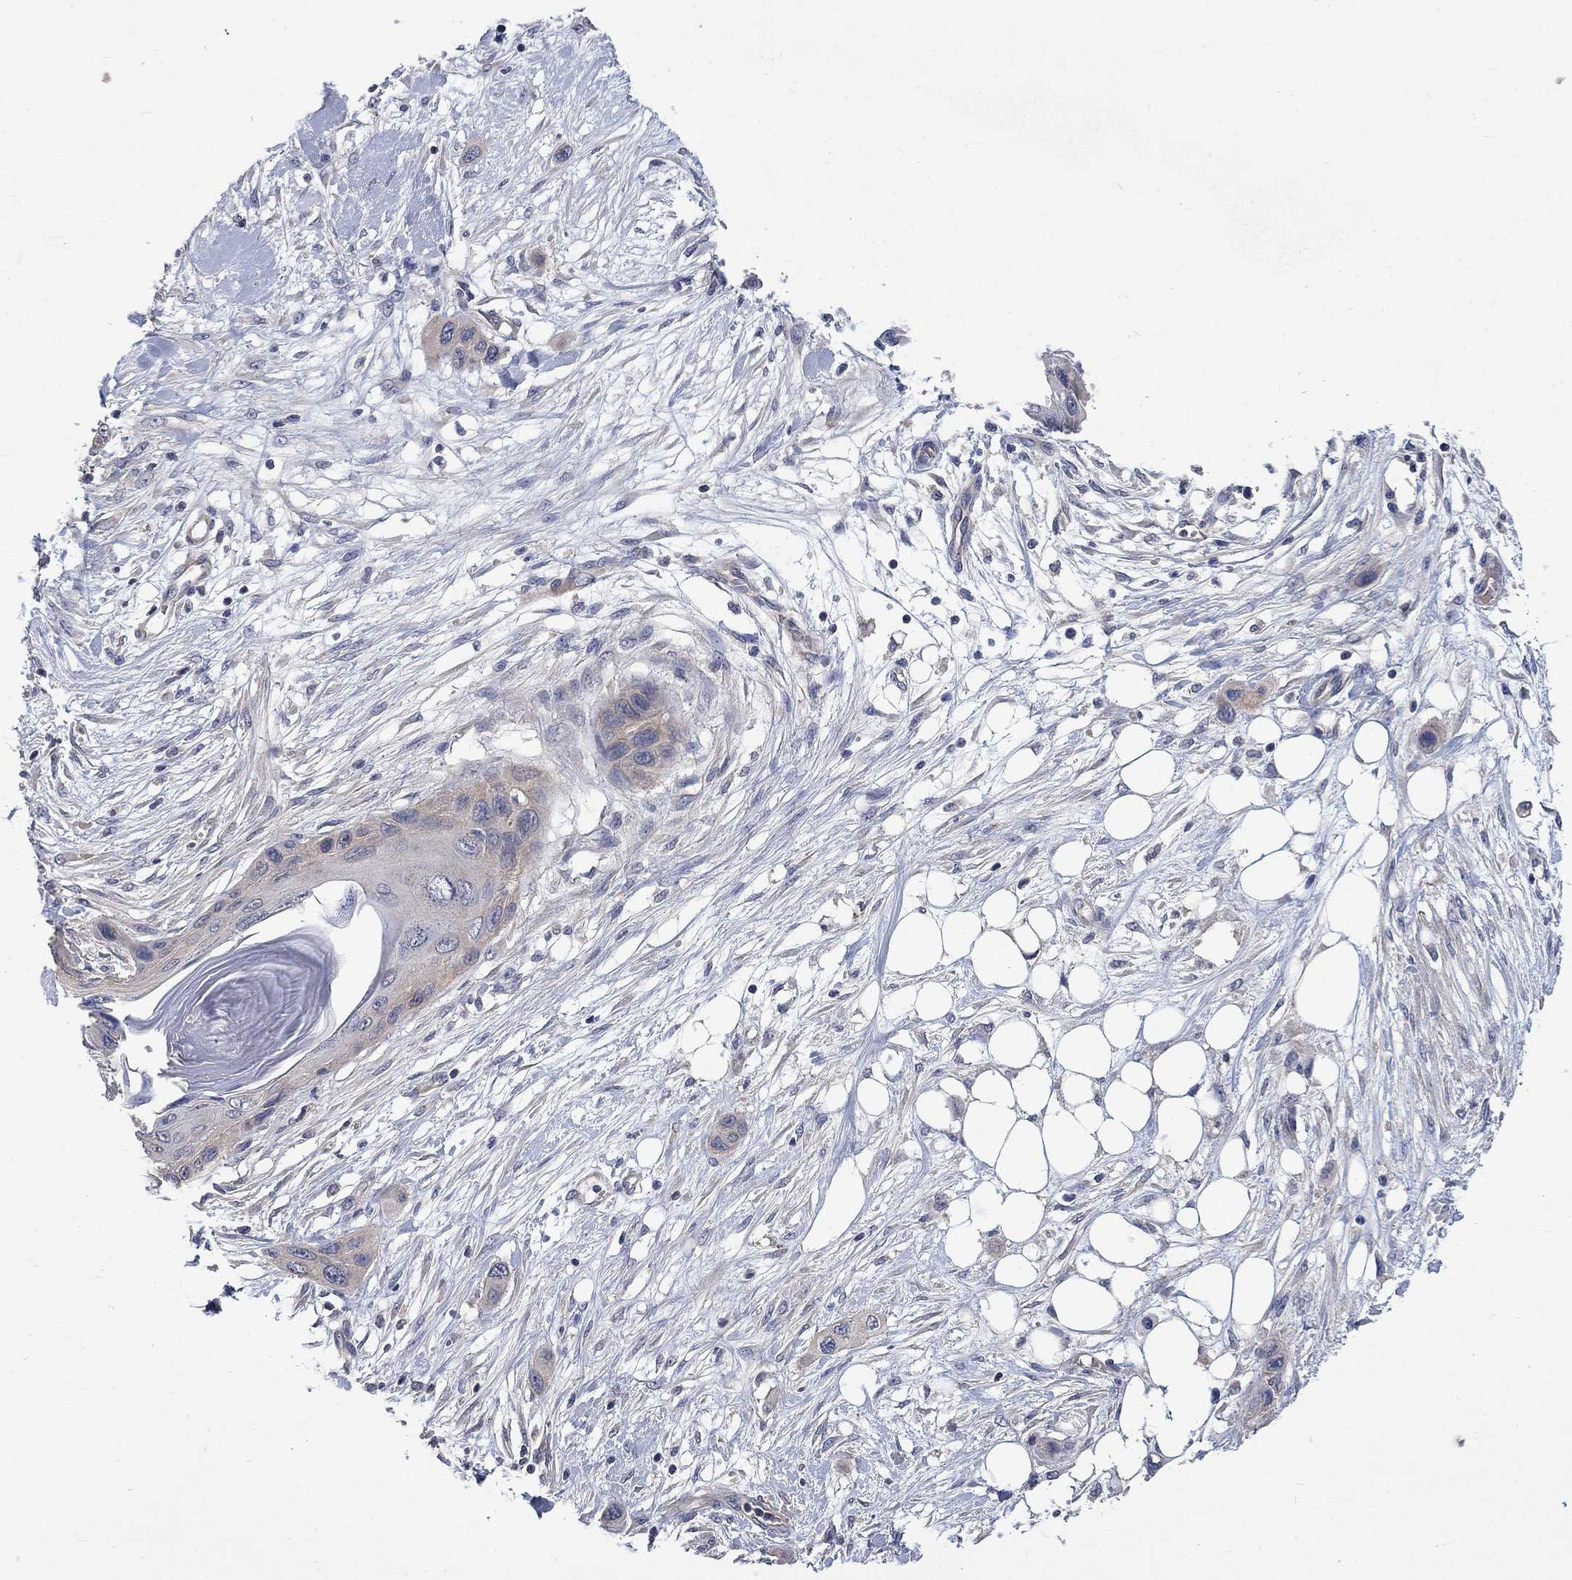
{"staining": {"intensity": "moderate", "quantity": "<25%", "location": "cytoplasmic/membranous"}, "tissue": "skin cancer", "cell_type": "Tumor cells", "image_type": "cancer", "snomed": [{"axis": "morphology", "description": "Squamous cell carcinoma, NOS"}, {"axis": "topography", "description": "Skin"}], "caption": "Squamous cell carcinoma (skin) stained with a protein marker displays moderate staining in tumor cells.", "gene": "HSPA12A", "patient": {"sex": "male", "age": 79}}